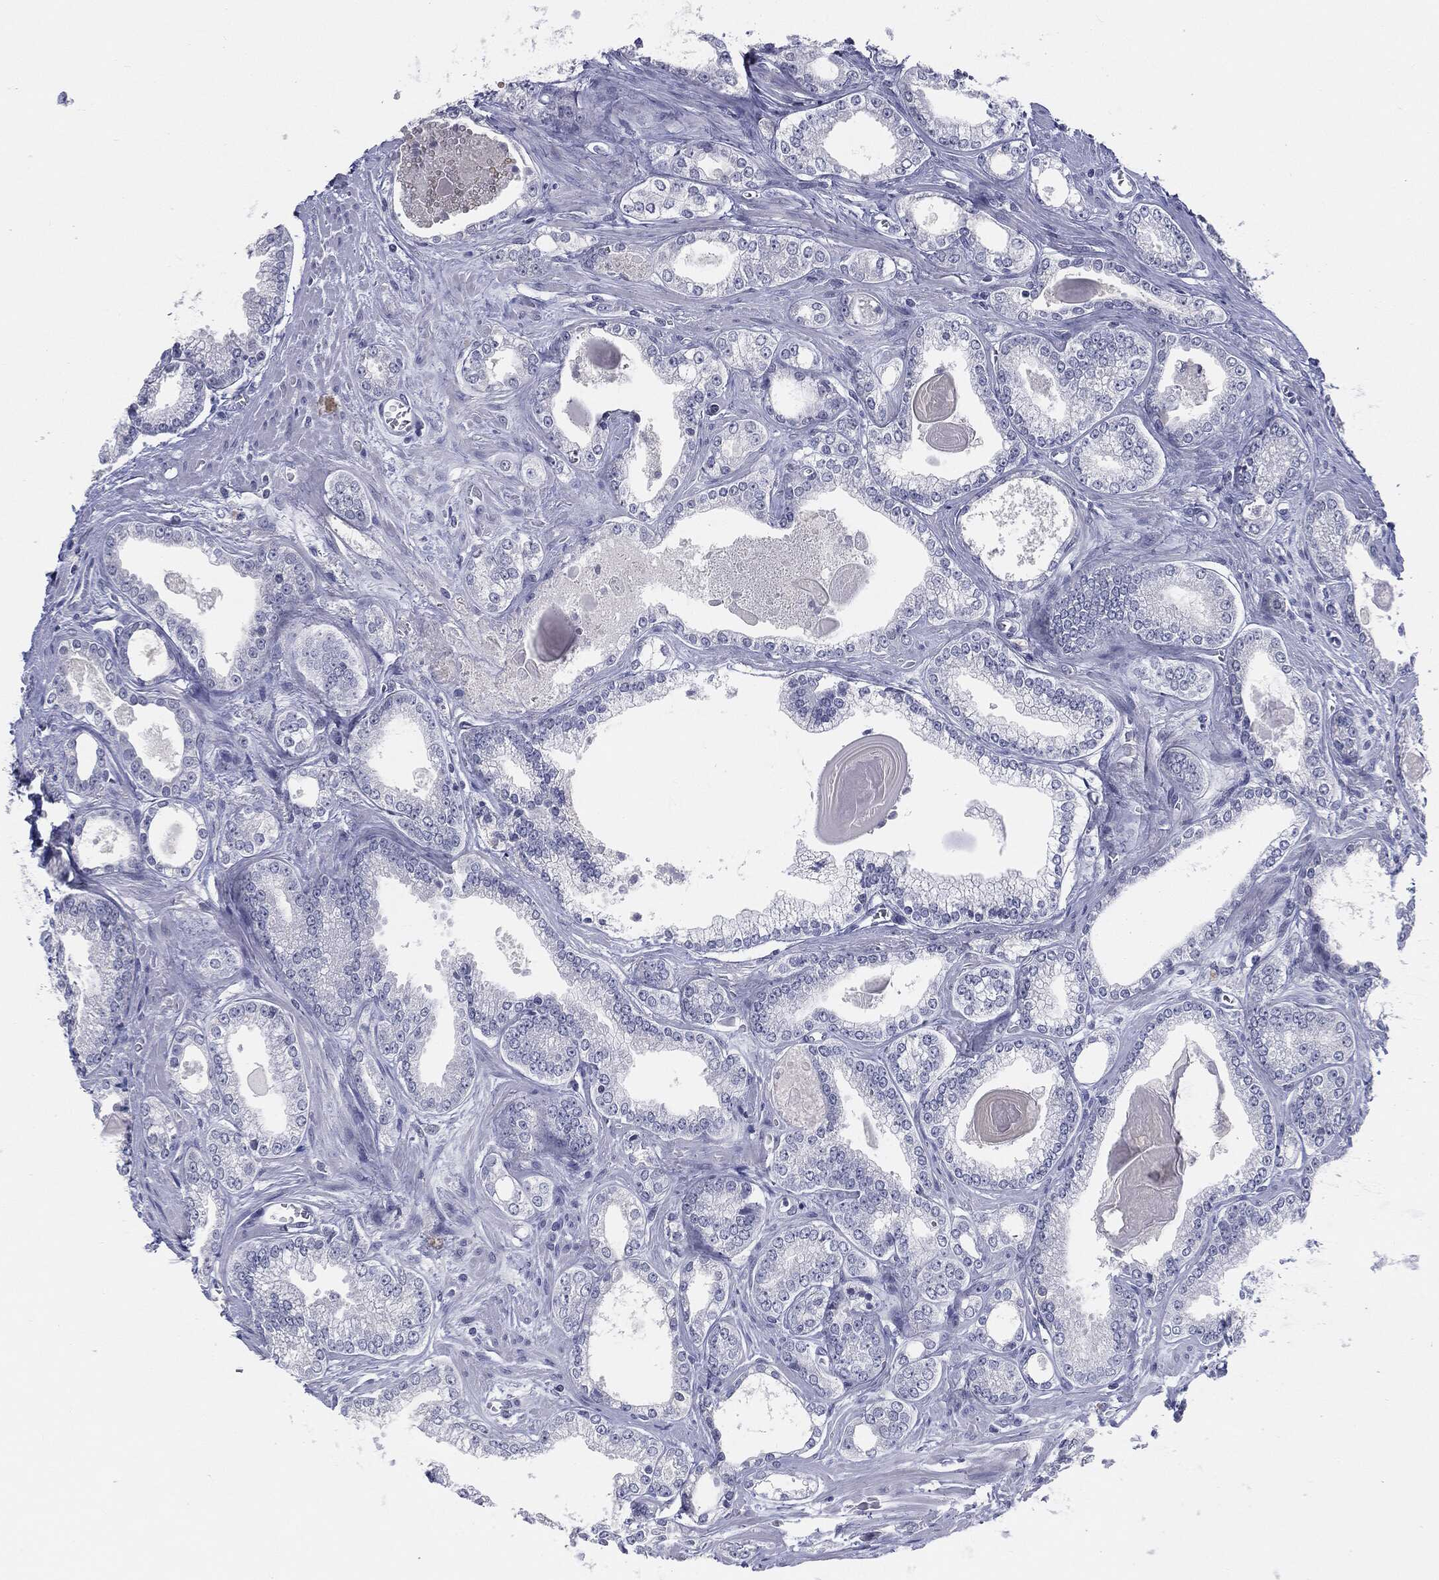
{"staining": {"intensity": "negative", "quantity": "none", "location": "none"}, "tissue": "prostate cancer", "cell_type": "Tumor cells", "image_type": "cancer", "snomed": [{"axis": "morphology", "description": "Adenocarcinoma, Medium grade"}, {"axis": "topography", "description": "Prostate"}], "caption": "This image is of prostate adenocarcinoma (medium-grade) stained with immunohistochemistry to label a protein in brown with the nuclei are counter-stained blue. There is no expression in tumor cells.", "gene": "CGB1", "patient": {"sex": "male", "age": 71}}